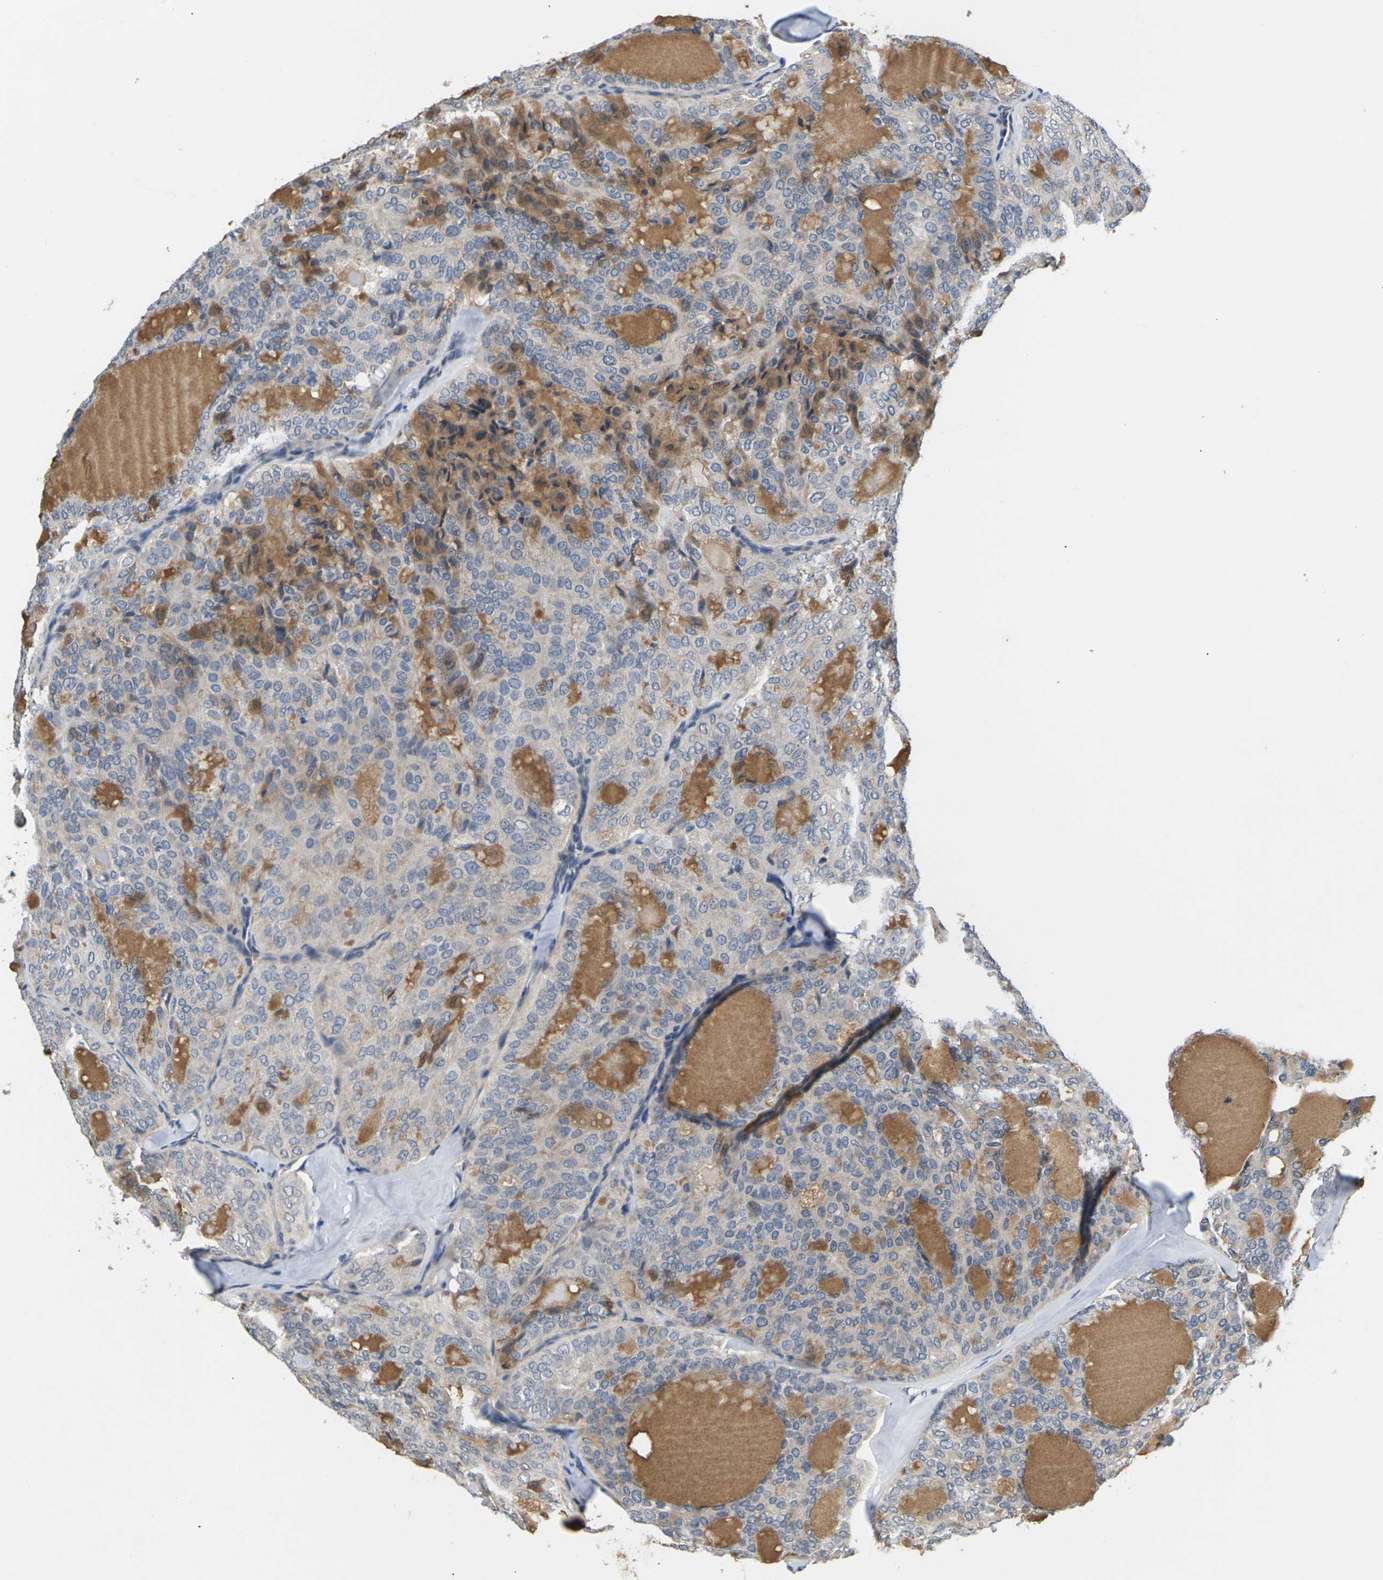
{"staining": {"intensity": "weak", "quantity": "<25%", "location": "cytoplasmic/membranous"}, "tissue": "thyroid cancer", "cell_type": "Tumor cells", "image_type": "cancer", "snomed": [{"axis": "morphology", "description": "Follicular adenoma carcinoma, NOS"}, {"axis": "topography", "description": "Thyroid gland"}], "caption": "An image of thyroid cancer stained for a protein demonstrates no brown staining in tumor cells.", "gene": "SLC2A2", "patient": {"sex": "male", "age": 75}}